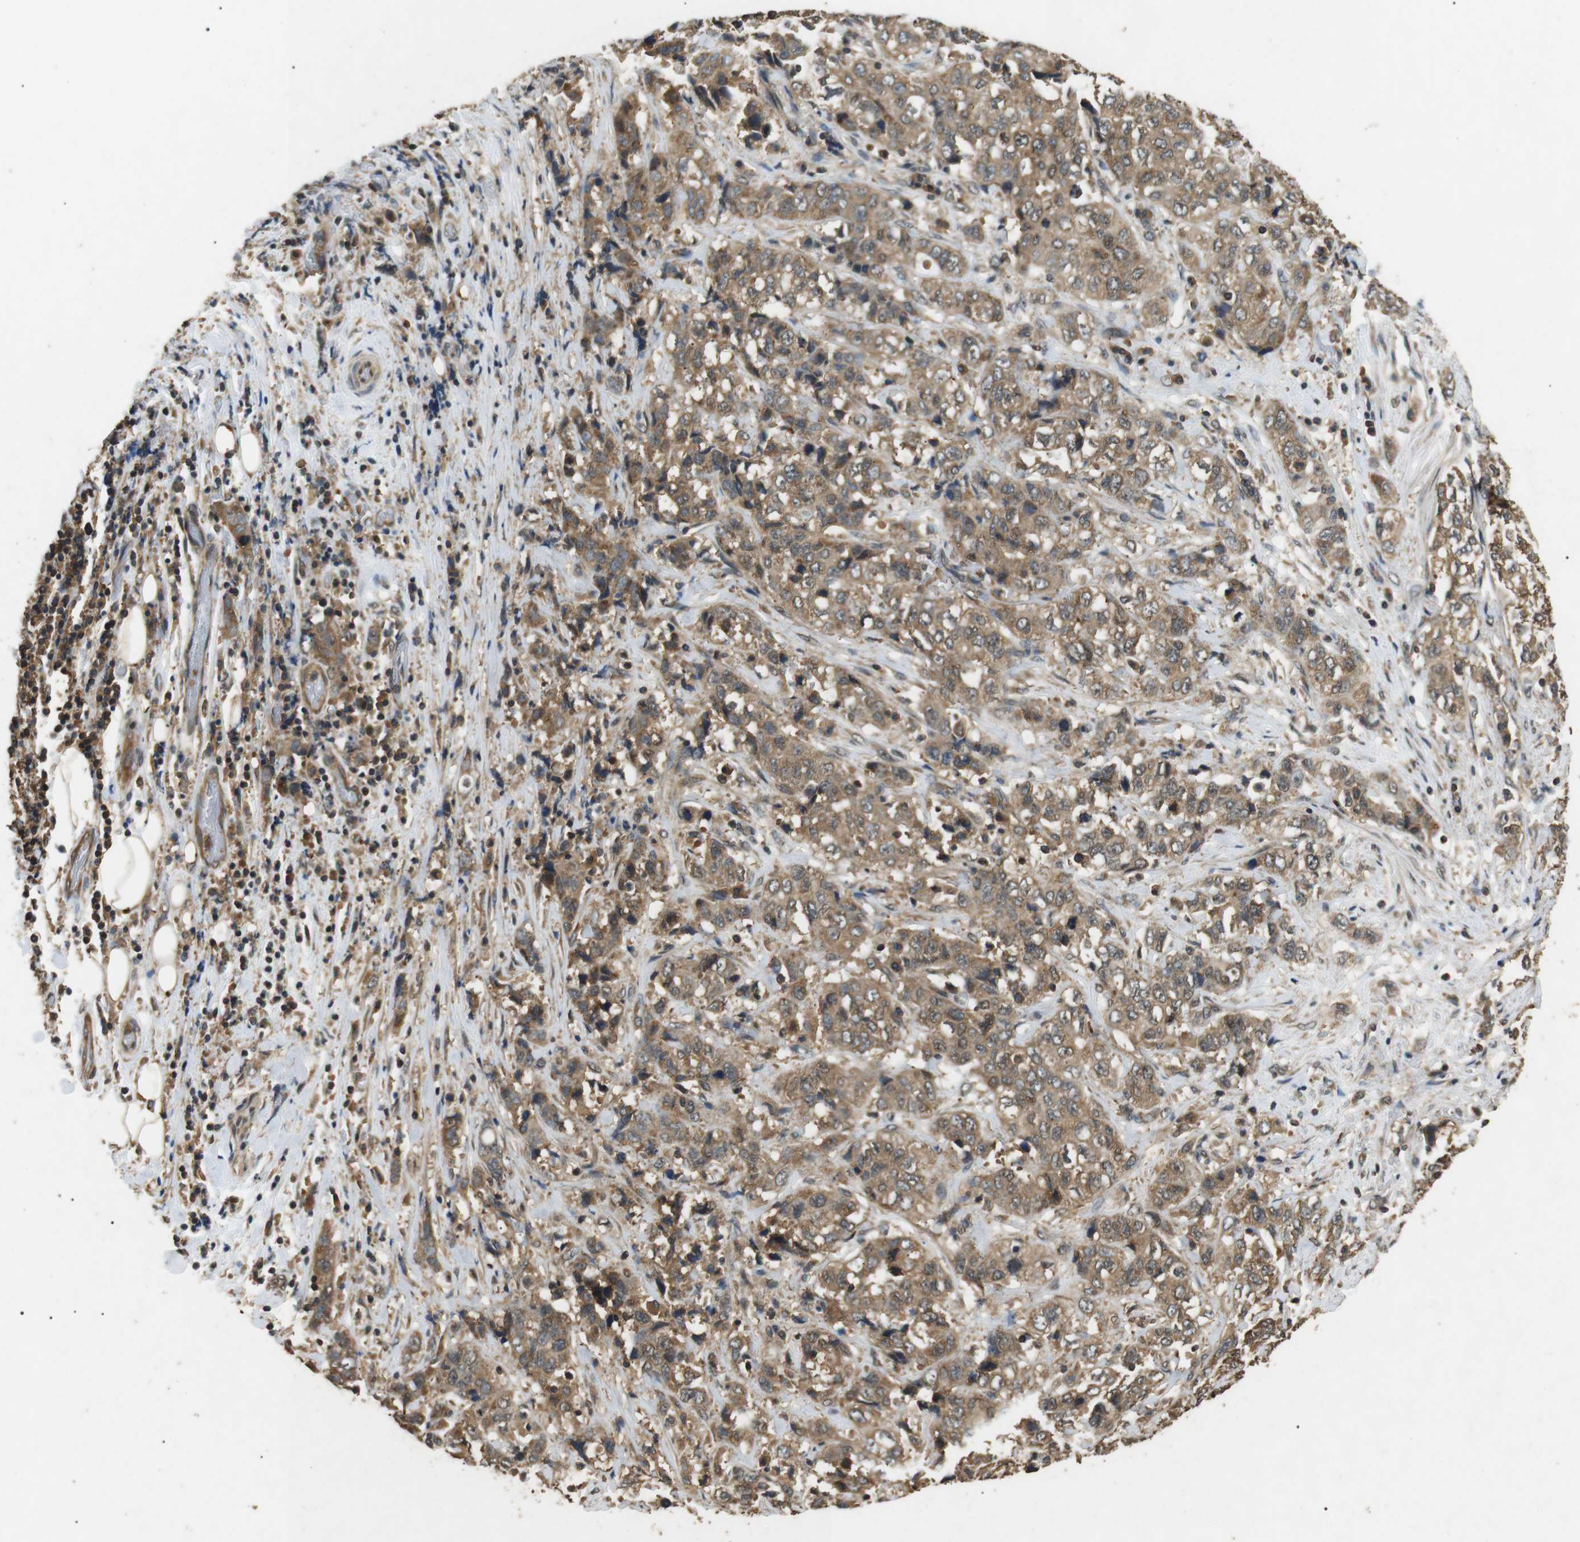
{"staining": {"intensity": "moderate", "quantity": ">75%", "location": "cytoplasmic/membranous"}, "tissue": "stomach cancer", "cell_type": "Tumor cells", "image_type": "cancer", "snomed": [{"axis": "morphology", "description": "Adenocarcinoma, NOS"}, {"axis": "topography", "description": "Stomach"}], "caption": "Stomach cancer was stained to show a protein in brown. There is medium levels of moderate cytoplasmic/membranous positivity in about >75% of tumor cells. (DAB = brown stain, brightfield microscopy at high magnification).", "gene": "TBC1D15", "patient": {"sex": "male", "age": 48}}